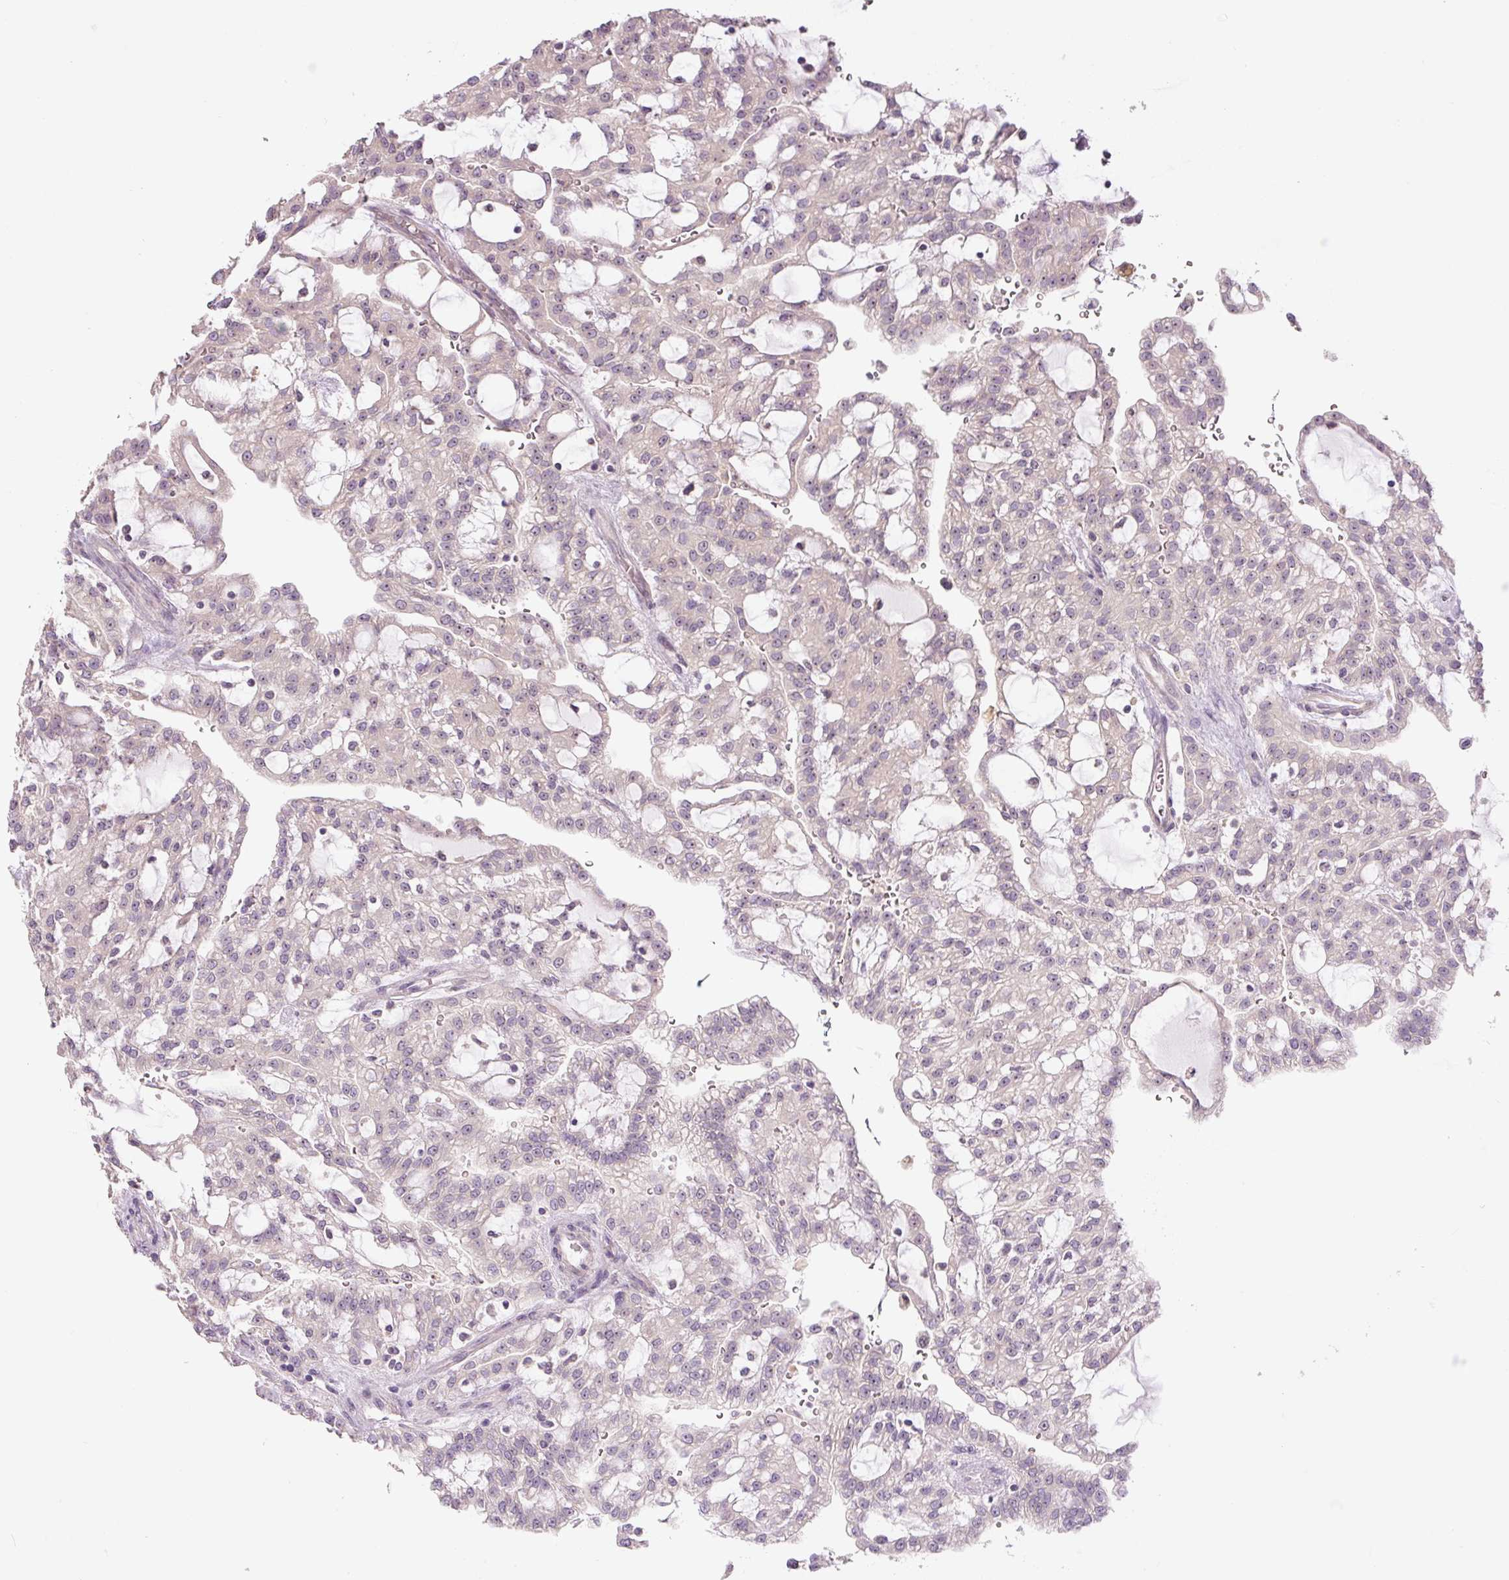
{"staining": {"intensity": "weak", "quantity": "<25%", "location": "nuclear"}, "tissue": "renal cancer", "cell_type": "Tumor cells", "image_type": "cancer", "snomed": [{"axis": "morphology", "description": "Adenocarcinoma, NOS"}, {"axis": "topography", "description": "Kidney"}], "caption": "Image shows no protein positivity in tumor cells of renal cancer tissue.", "gene": "TMEM151B", "patient": {"sex": "male", "age": 63}}